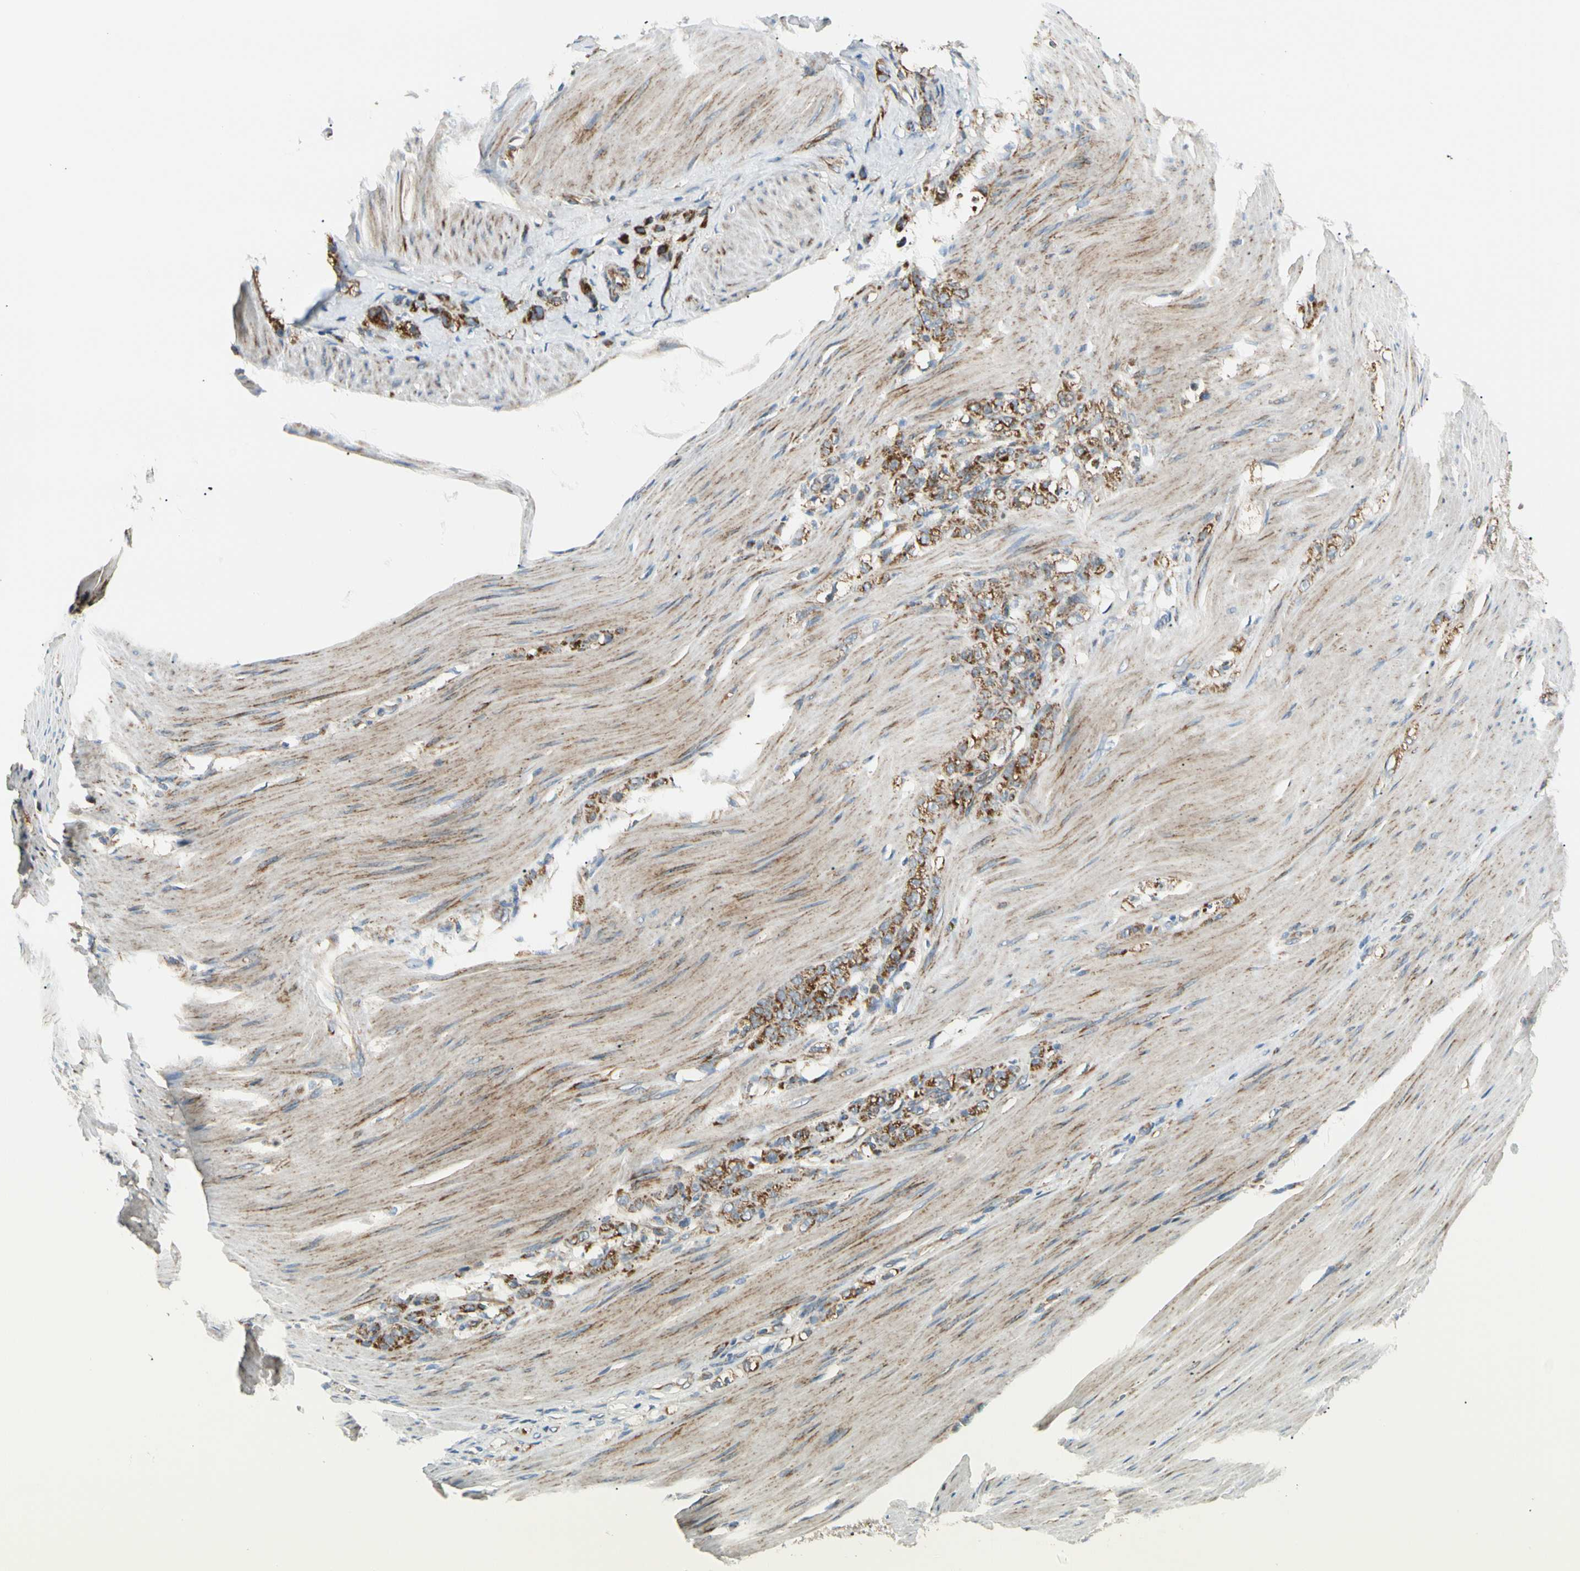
{"staining": {"intensity": "strong", "quantity": ">75%", "location": "cytoplasmic/membranous"}, "tissue": "stomach cancer", "cell_type": "Tumor cells", "image_type": "cancer", "snomed": [{"axis": "morphology", "description": "Adenocarcinoma, NOS"}, {"axis": "topography", "description": "Stomach"}], "caption": "A high-resolution photomicrograph shows immunohistochemistry (IHC) staining of stomach cancer, which displays strong cytoplasmic/membranous expression in about >75% of tumor cells.", "gene": "TBC1D10A", "patient": {"sex": "male", "age": 82}}